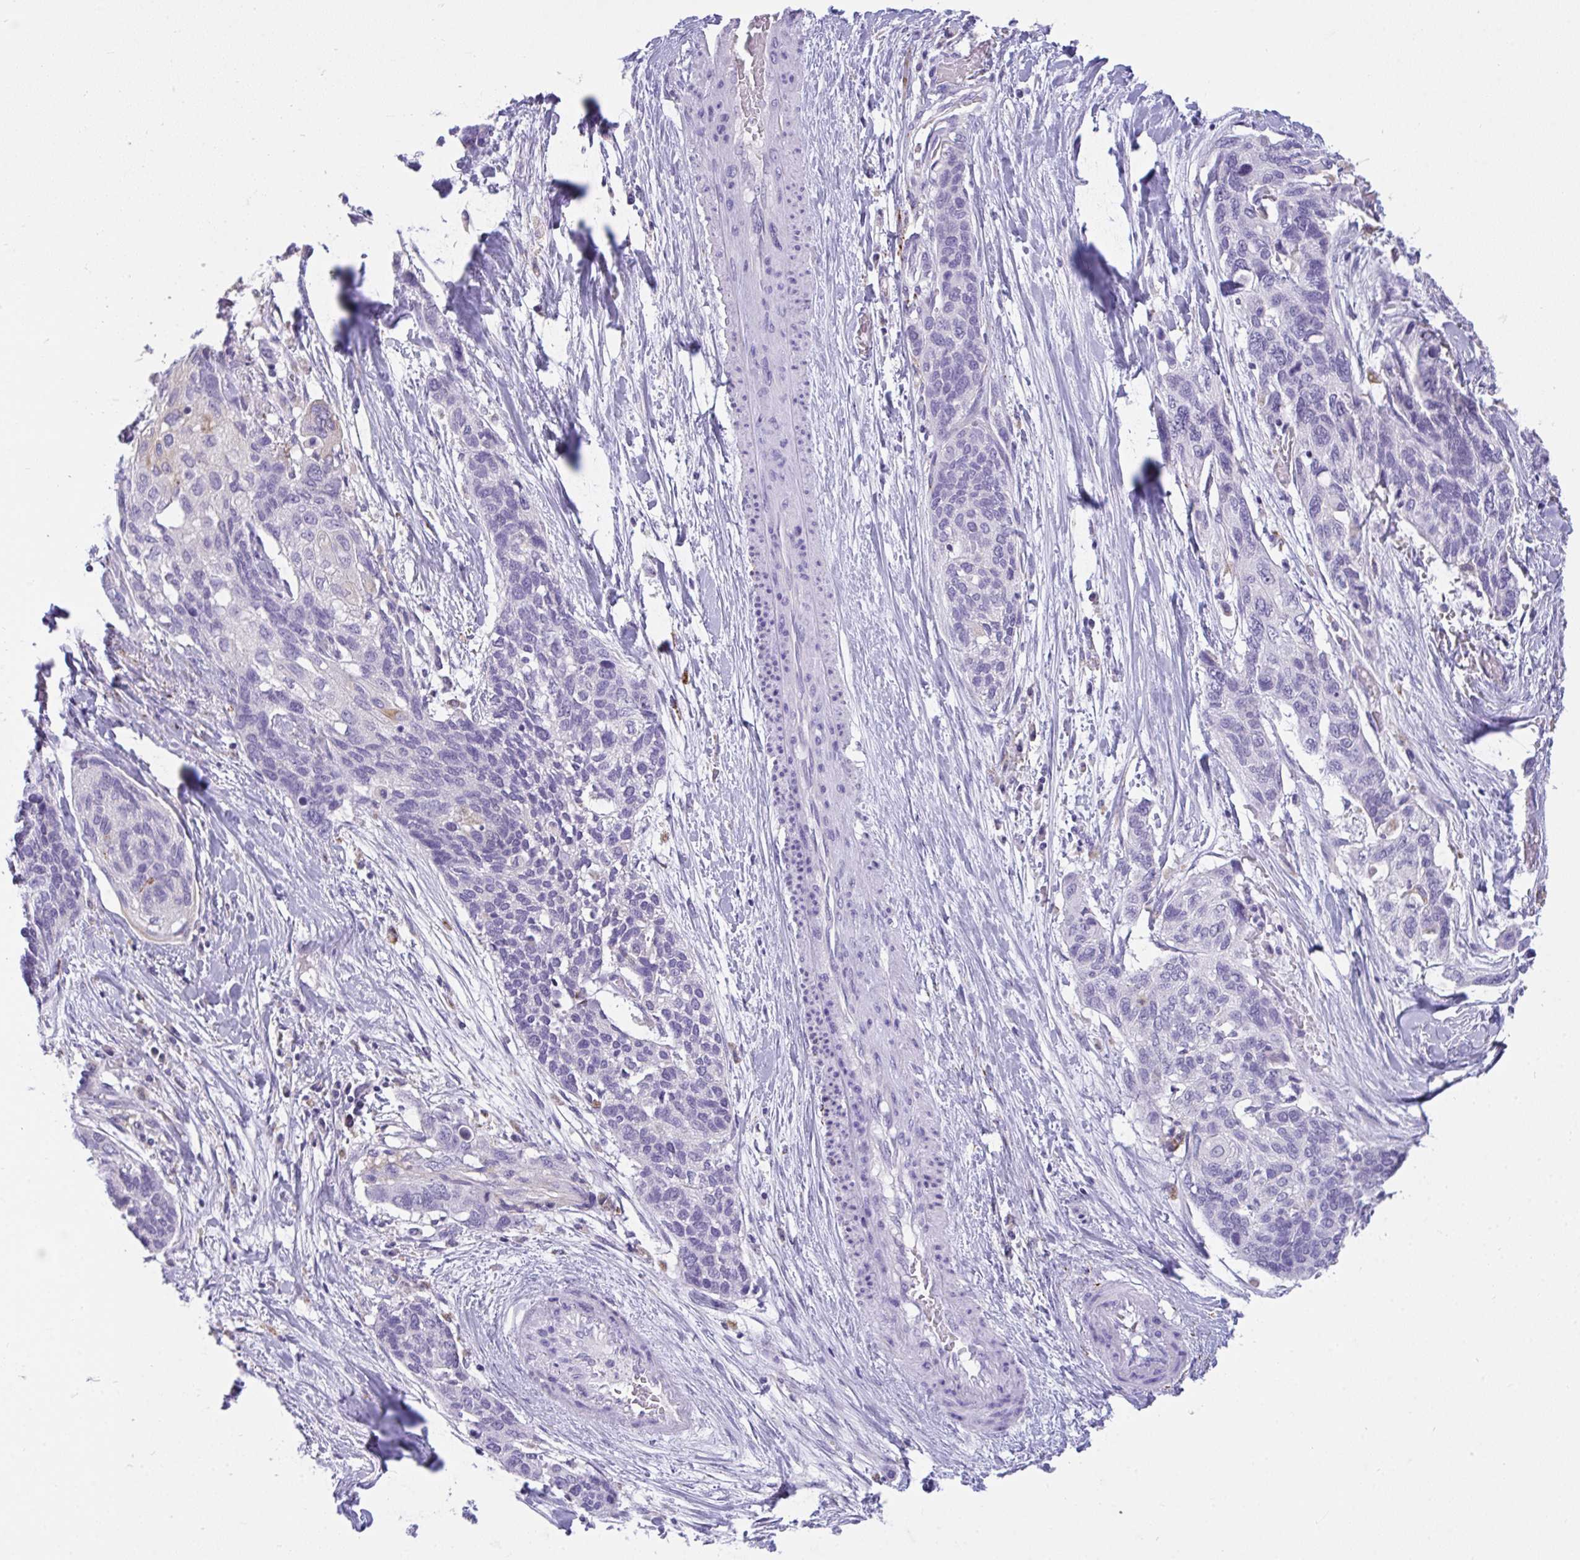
{"staining": {"intensity": "negative", "quantity": "none", "location": "none"}, "tissue": "lung cancer", "cell_type": "Tumor cells", "image_type": "cancer", "snomed": [{"axis": "morphology", "description": "Squamous cell carcinoma, NOS"}, {"axis": "morphology", "description": "Squamous cell carcinoma, metastatic, NOS"}, {"axis": "topography", "description": "Lymph node"}, {"axis": "topography", "description": "Lung"}], "caption": "An IHC histopathology image of lung squamous cell carcinoma is shown. There is no staining in tumor cells of lung squamous cell carcinoma.", "gene": "SEMA6B", "patient": {"sex": "male", "age": 41}}